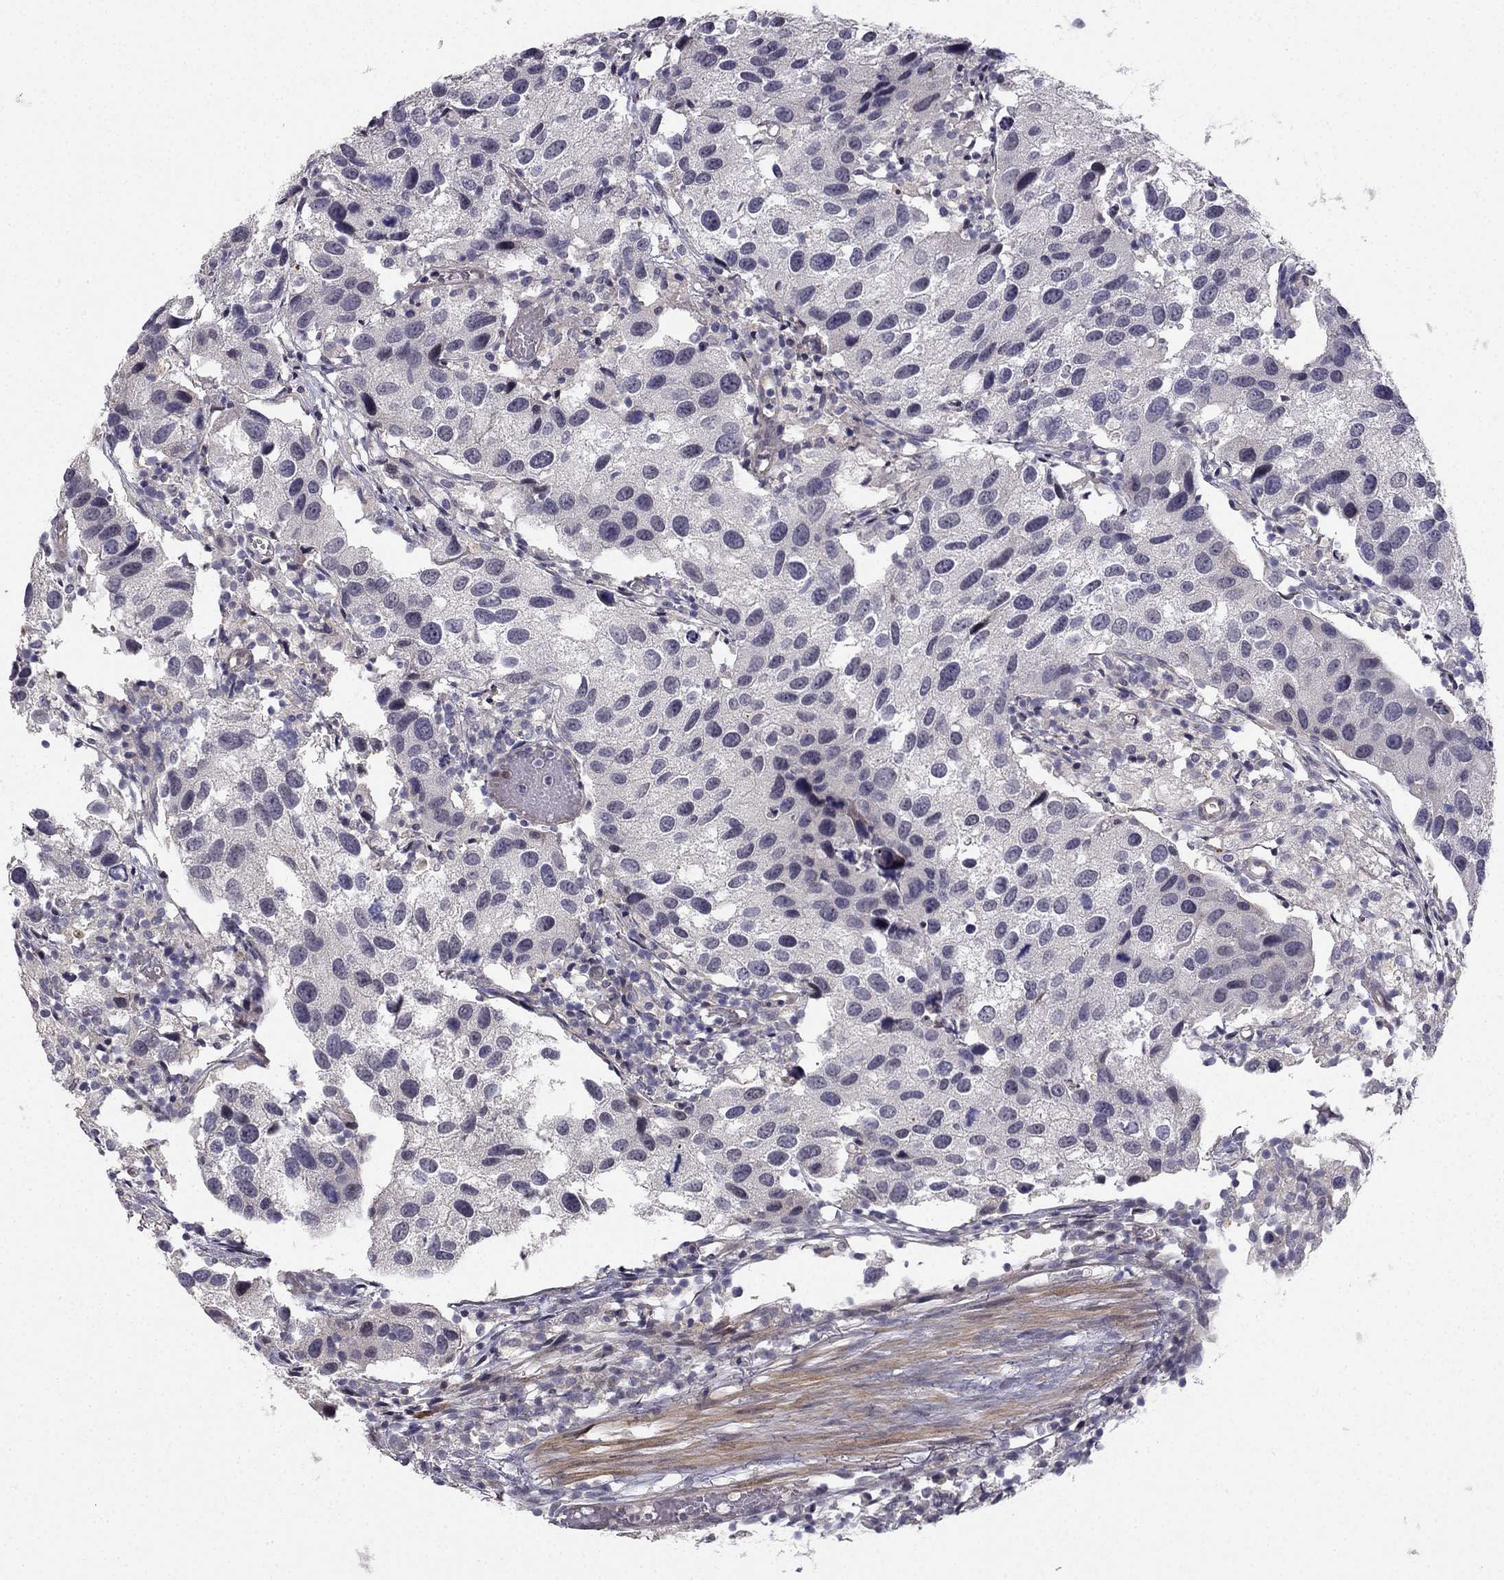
{"staining": {"intensity": "negative", "quantity": "none", "location": "none"}, "tissue": "urothelial cancer", "cell_type": "Tumor cells", "image_type": "cancer", "snomed": [{"axis": "morphology", "description": "Urothelial carcinoma, High grade"}, {"axis": "topography", "description": "Urinary bladder"}], "caption": "Tumor cells show no significant staining in urothelial cancer.", "gene": "CHST8", "patient": {"sex": "male", "age": 79}}